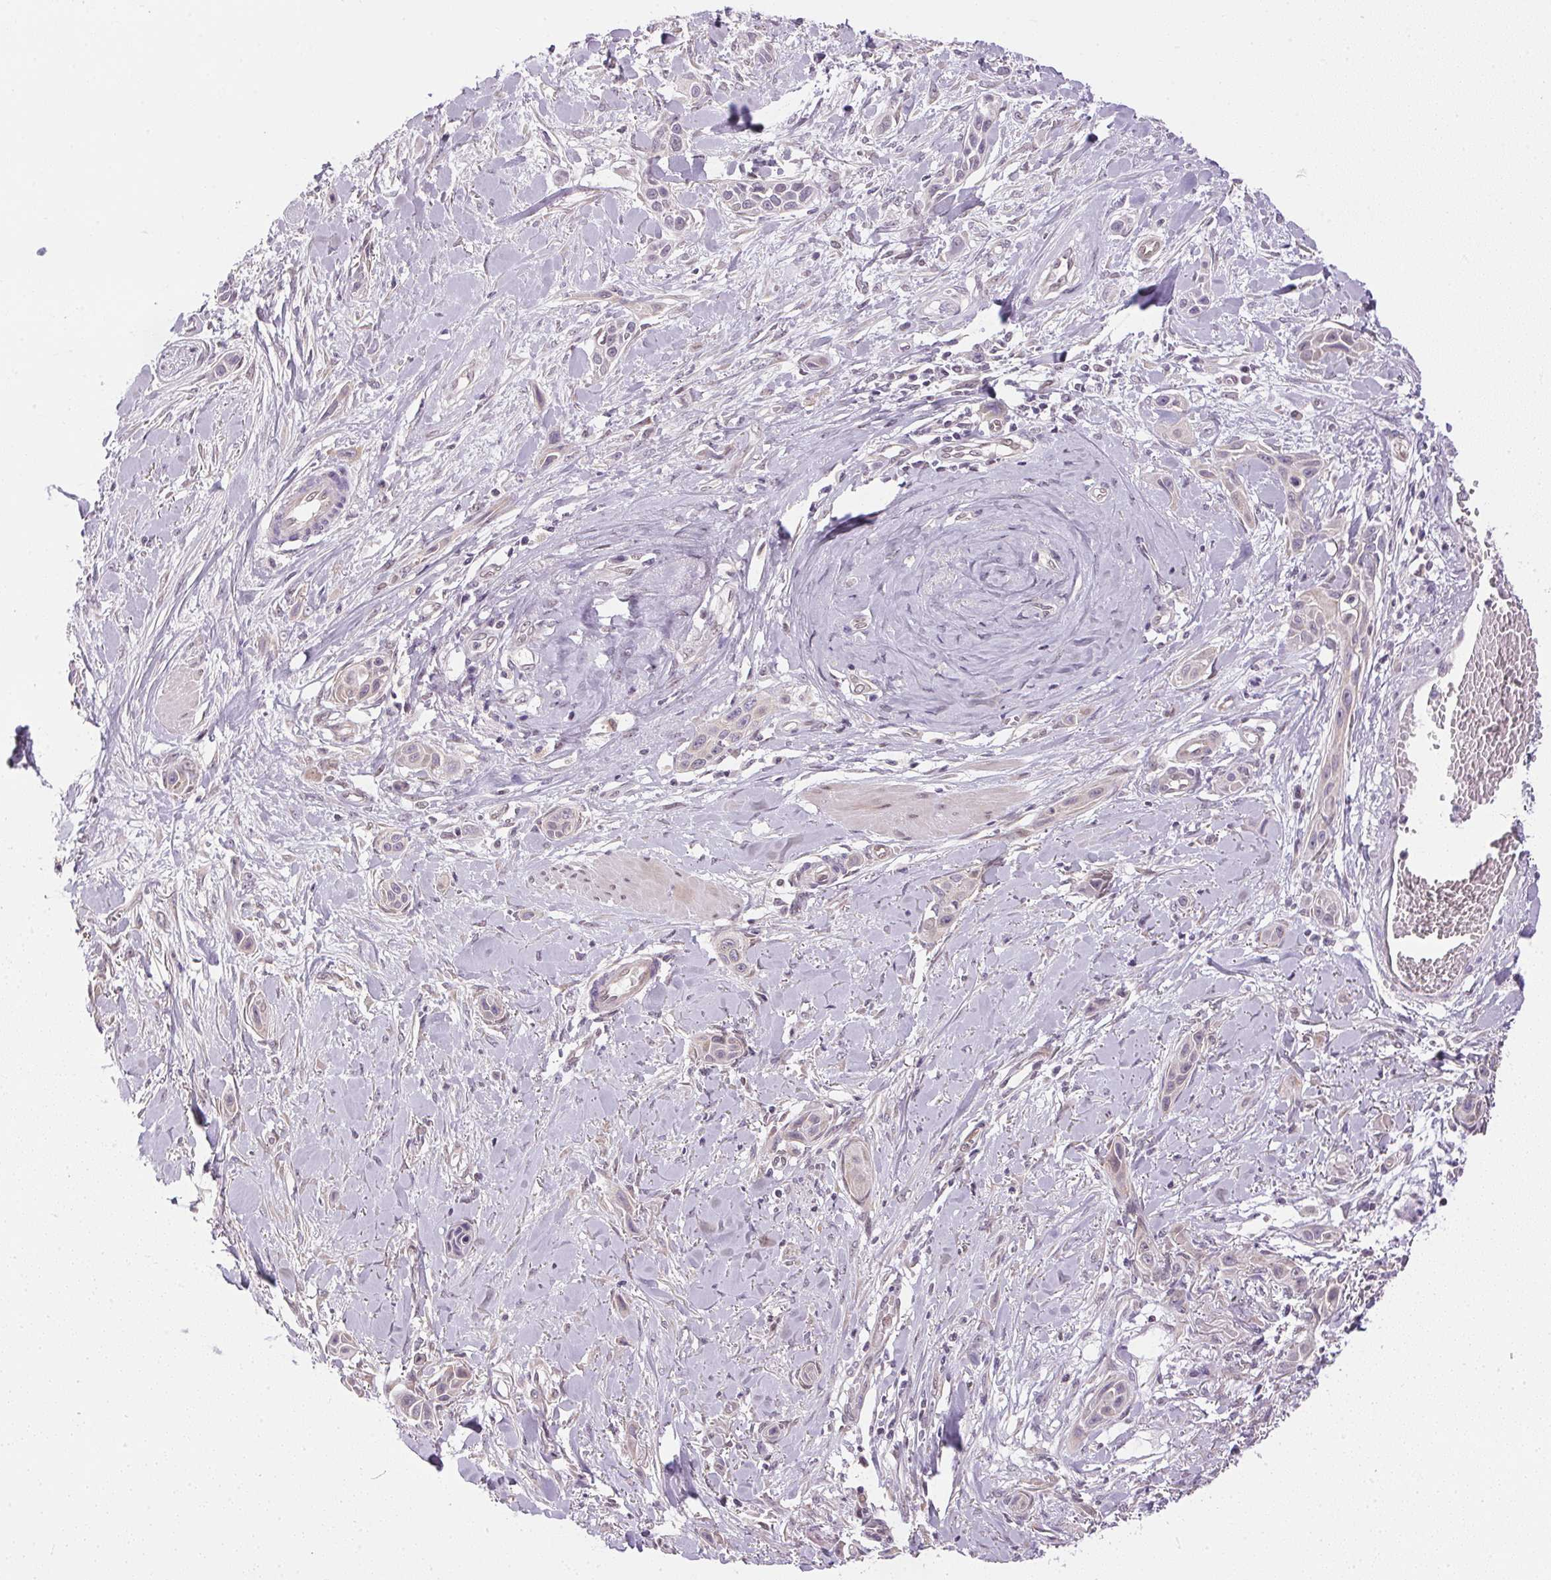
{"staining": {"intensity": "weak", "quantity": "<25%", "location": "cytoplasmic/membranous"}, "tissue": "skin cancer", "cell_type": "Tumor cells", "image_type": "cancer", "snomed": [{"axis": "morphology", "description": "Squamous cell carcinoma, NOS"}, {"axis": "topography", "description": "Skin"}], "caption": "This is an immunohistochemistry (IHC) histopathology image of human skin cancer. There is no positivity in tumor cells.", "gene": "SC5D", "patient": {"sex": "female", "age": 69}}